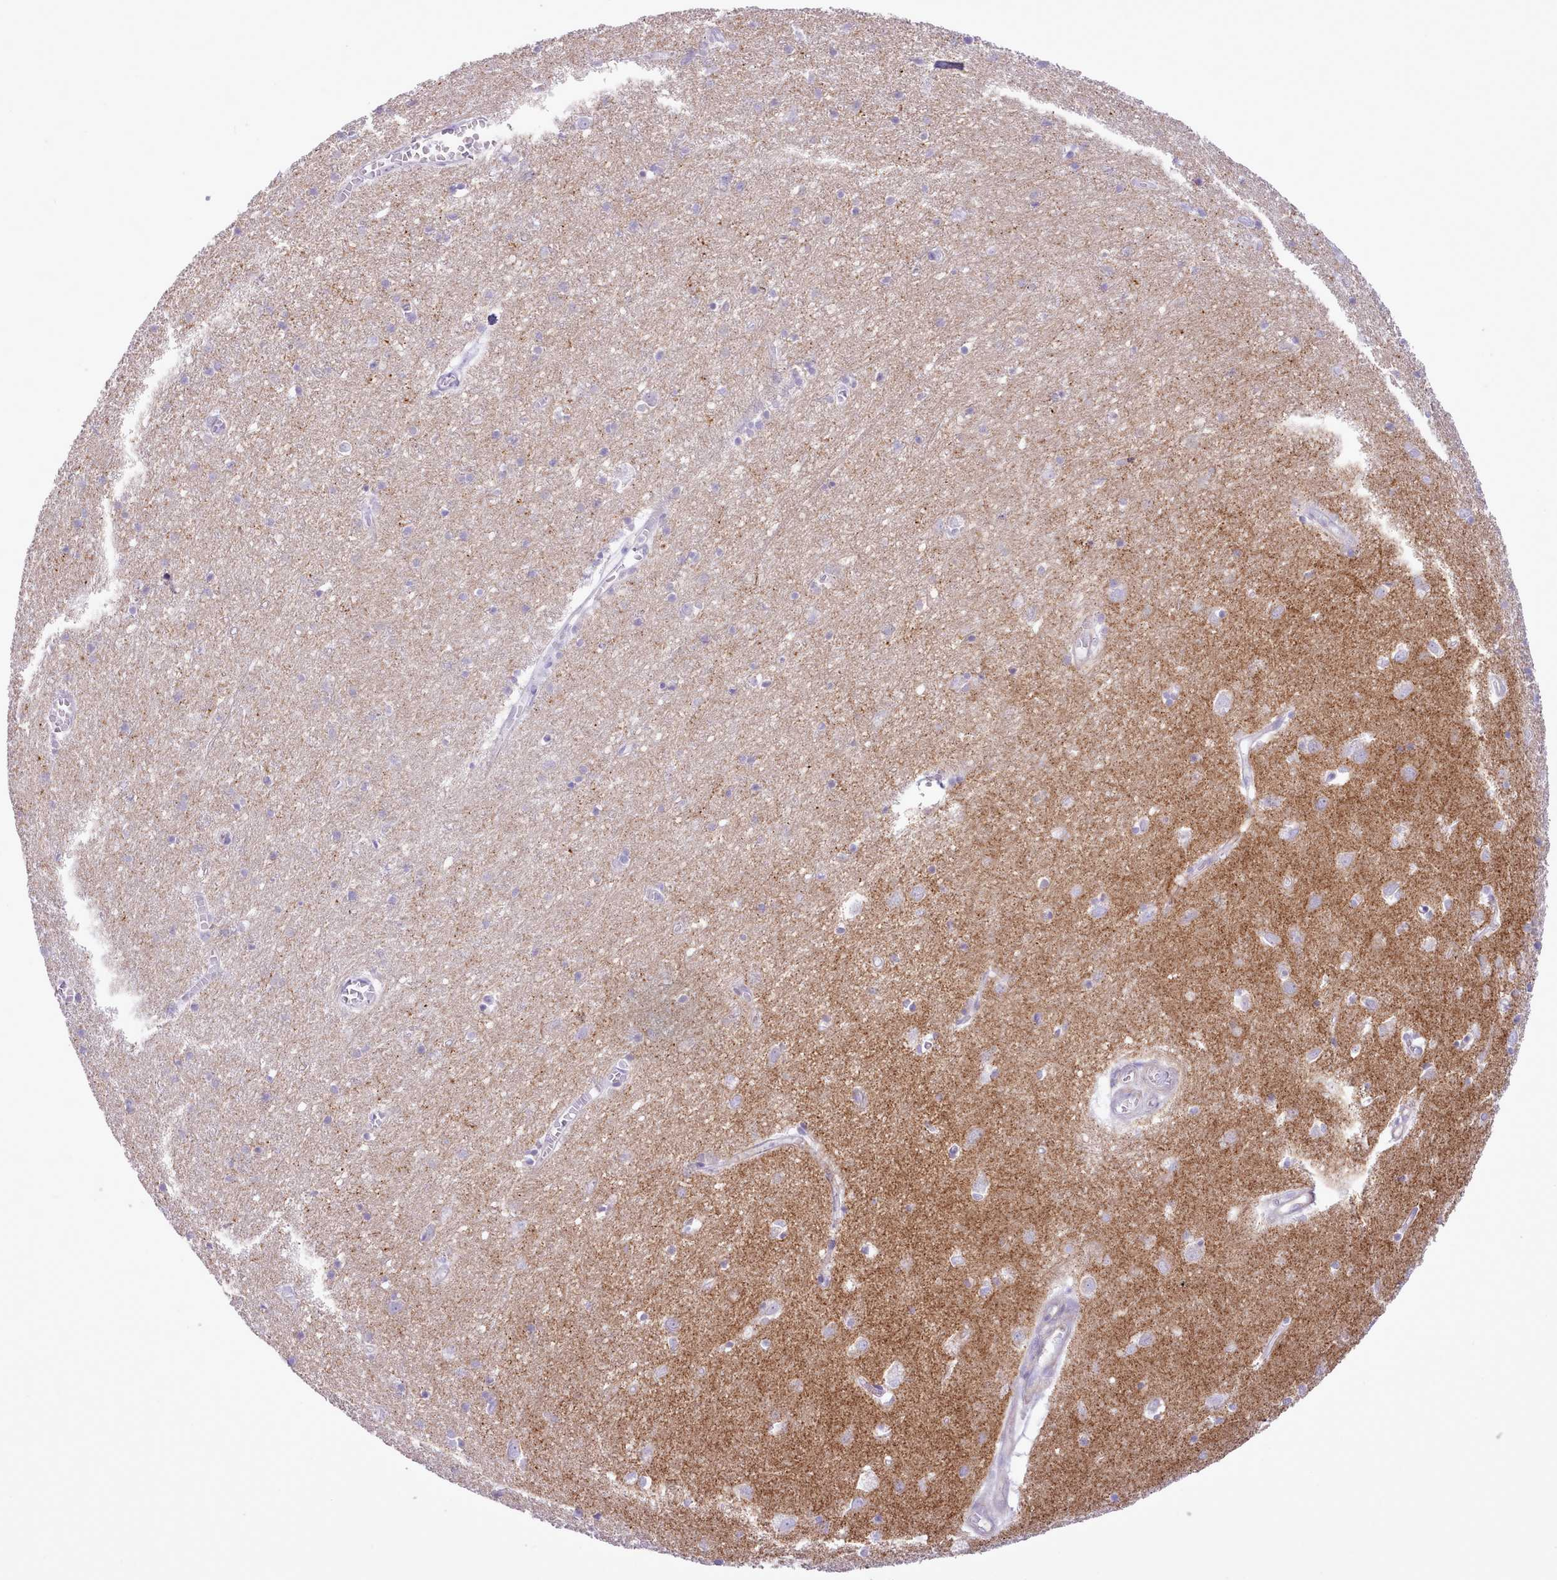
{"staining": {"intensity": "negative", "quantity": "none", "location": "none"}, "tissue": "cerebral cortex", "cell_type": "Endothelial cells", "image_type": "normal", "snomed": [{"axis": "morphology", "description": "Normal tissue, NOS"}, {"axis": "topography", "description": "Cerebral cortex"}], "caption": "The image exhibits no significant expression in endothelial cells of cerebral cortex.", "gene": "MDFI", "patient": {"sex": "female", "age": 64}}